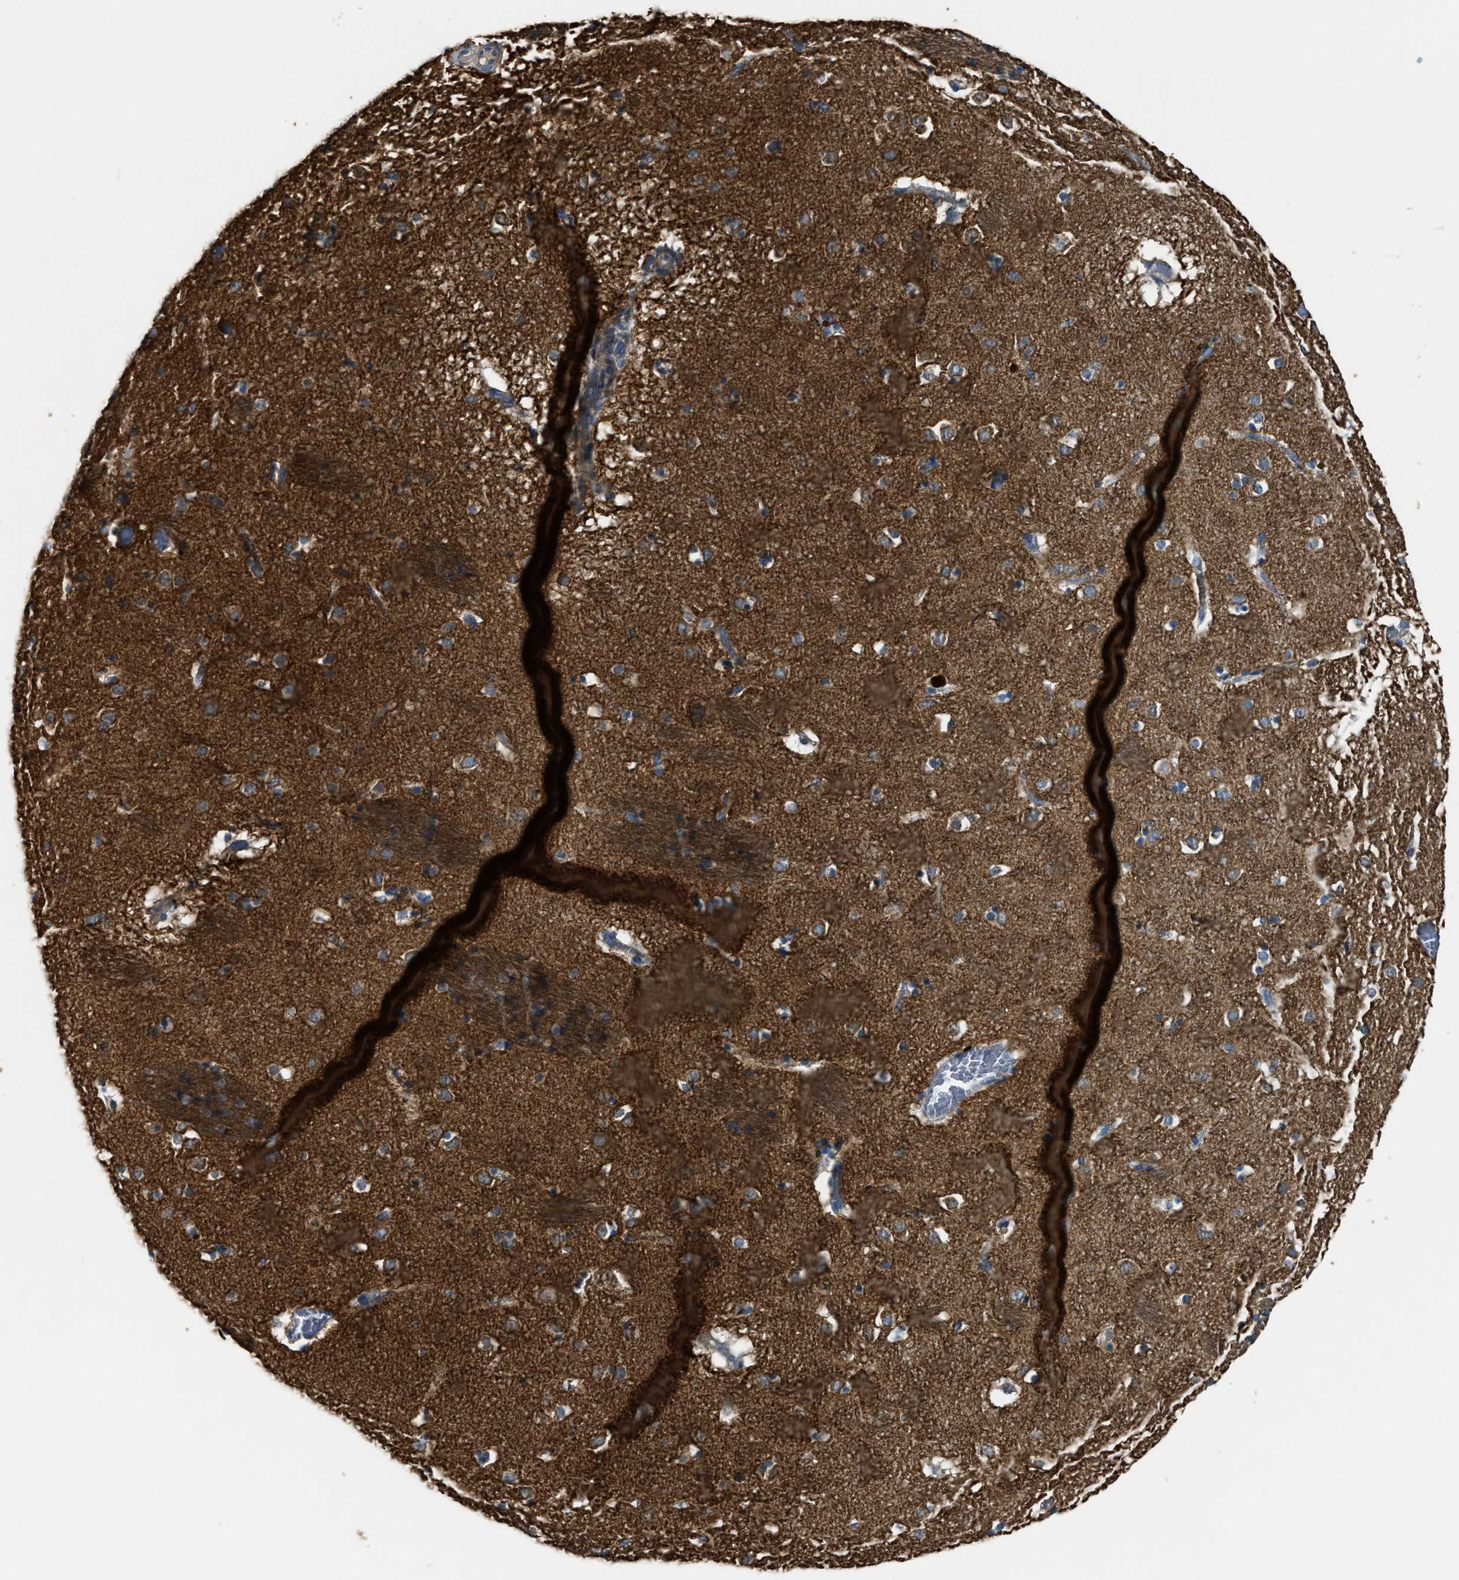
{"staining": {"intensity": "moderate", "quantity": "25%-75%", "location": "cytoplasmic/membranous"}, "tissue": "caudate", "cell_type": "Glial cells", "image_type": "normal", "snomed": [{"axis": "morphology", "description": "Normal tissue, NOS"}, {"axis": "topography", "description": "Lateral ventricle wall"}], "caption": "Approximately 25%-75% of glial cells in benign caudate demonstrate moderate cytoplasmic/membranous protein expression as visualized by brown immunohistochemical staining.", "gene": "SLC25A11", "patient": {"sex": "male", "age": 70}}